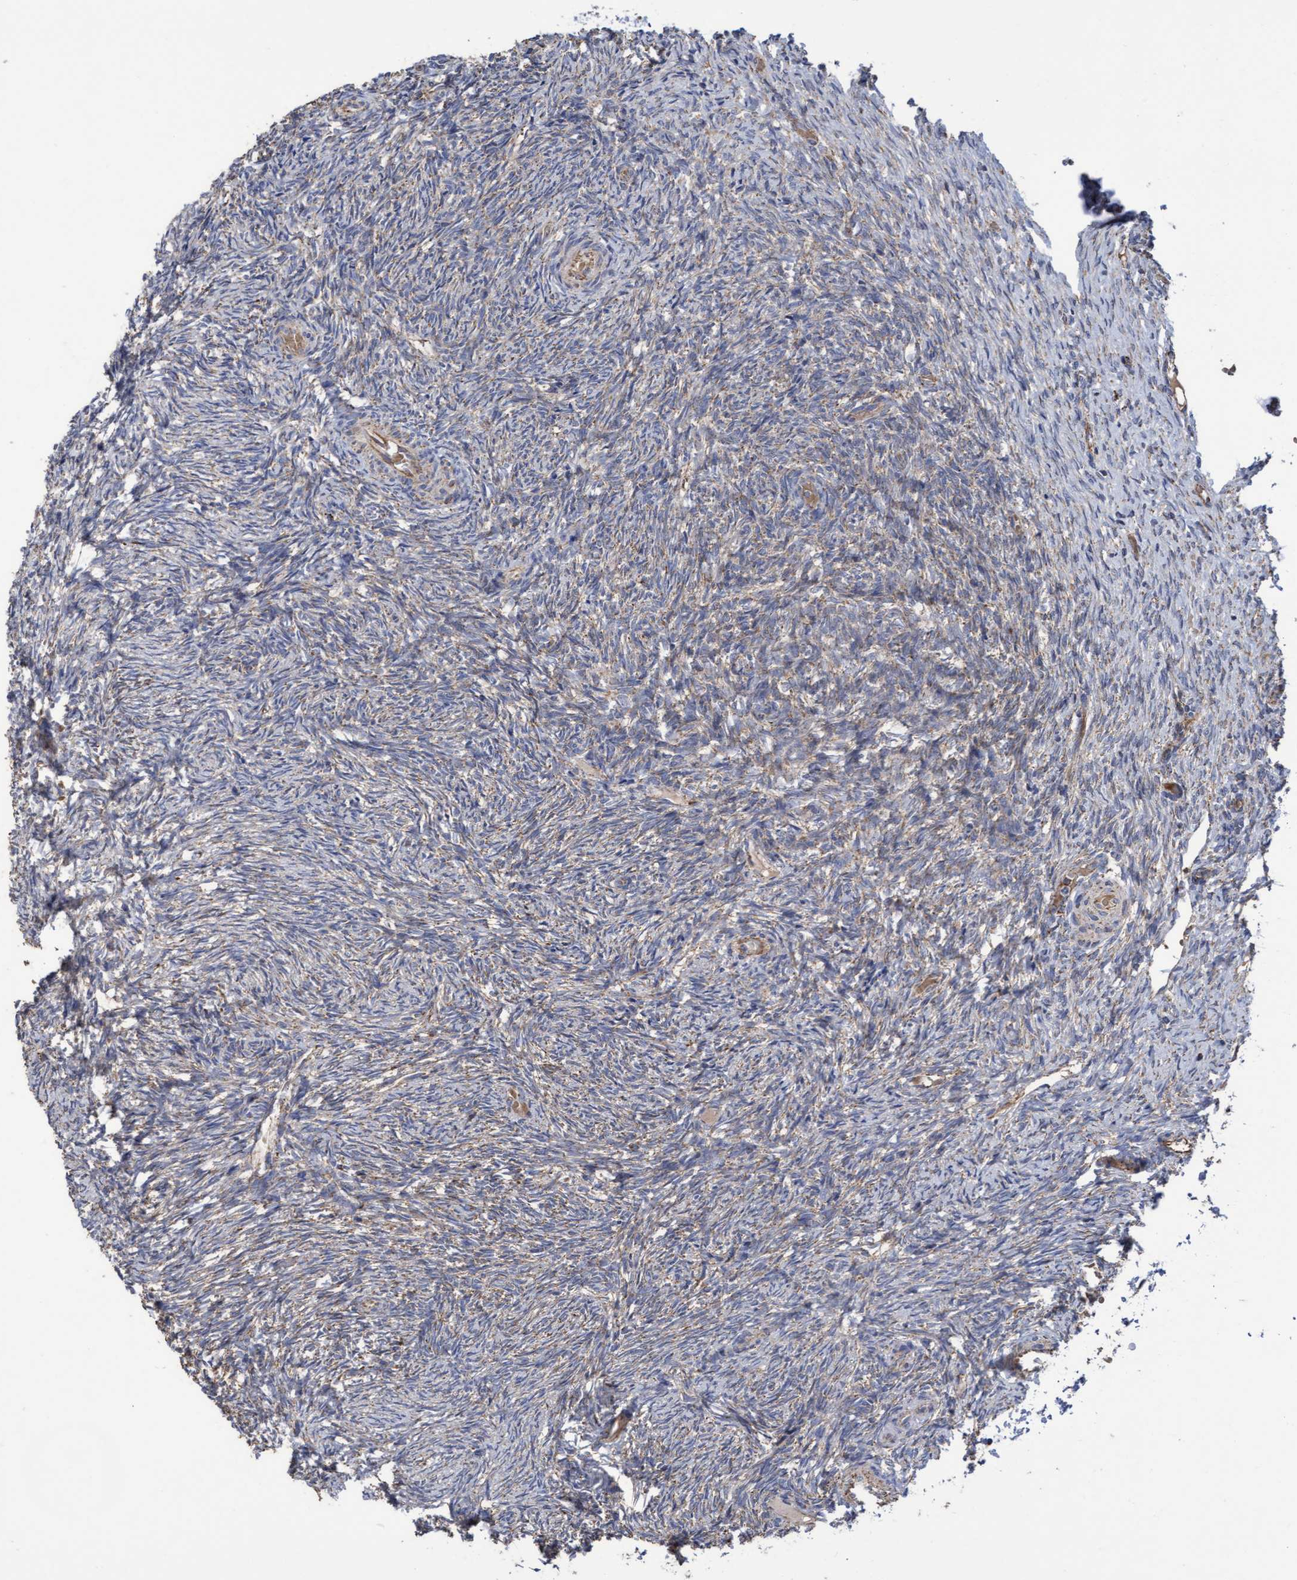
{"staining": {"intensity": "strong", "quantity": ">75%", "location": "cytoplasmic/membranous"}, "tissue": "ovary", "cell_type": "Follicle cells", "image_type": "normal", "snomed": [{"axis": "morphology", "description": "Normal tissue, NOS"}, {"axis": "topography", "description": "Ovary"}], "caption": "Ovary stained for a protein displays strong cytoplasmic/membranous positivity in follicle cells. The protein is stained brown, and the nuclei are stained in blue (DAB (3,3'-diaminobenzidine) IHC with brightfield microscopy, high magnification).", "gene": "COBL", "patient": {"sex": "female", "age": 41}}